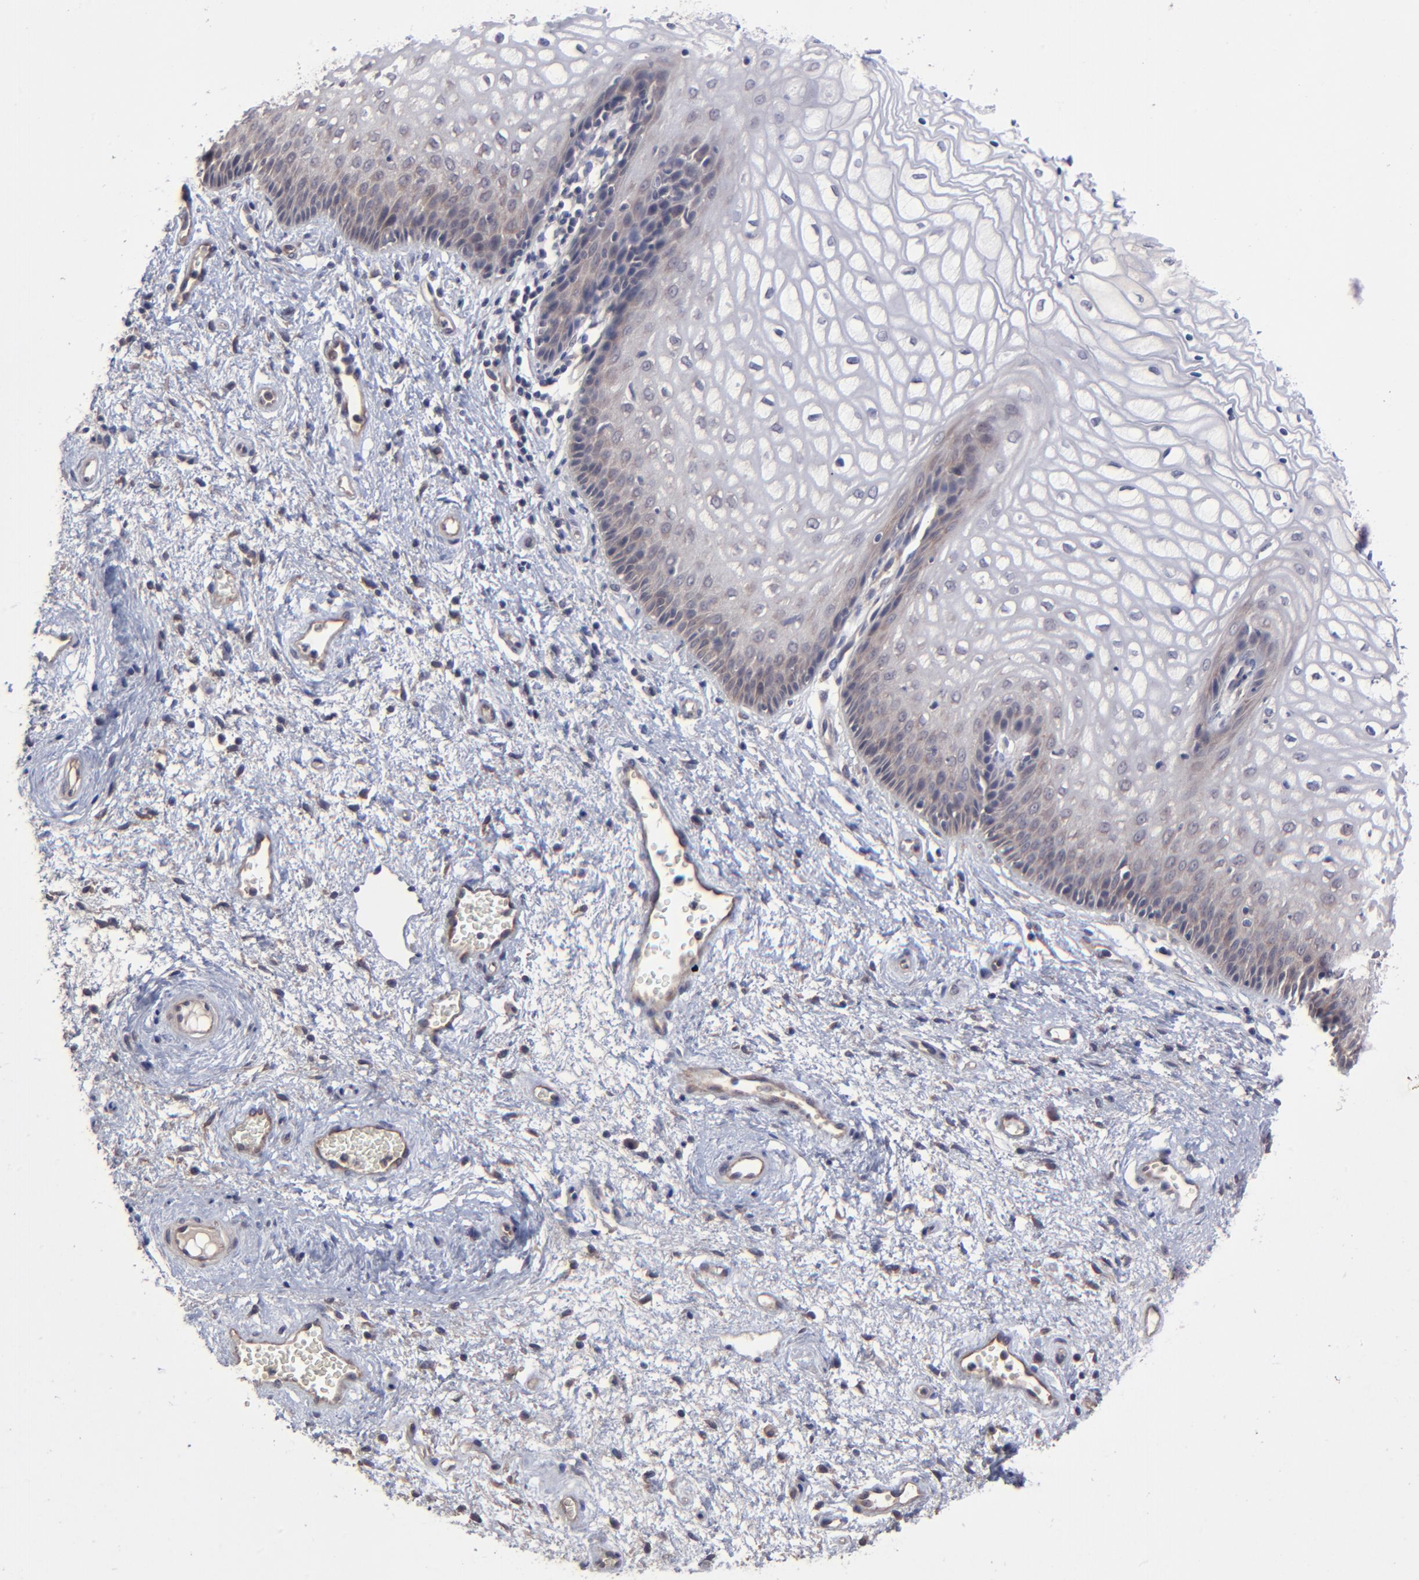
{"staining": {"intensity": "moderate", "quantity": "25%-75%", "location": "cytoplasmic/membranous"}, "tissue": "vagina", "cell_type": "Squamous epithelial cells", "image_type": "normal", "snomed": [{"axis": "morphology", "description": "Normal tissue, NOS"}, {"axis": "topography", "description": "Vagina"}], "caption": "The photomicrograph shows a brown stain indicating the presence of a protein in the cytoplasmic/membranous of squamous epithelial cells in vagina. Nuclei are stained in blue.", "gene": "ZNF780A", "patient": {"sex": "female", "age": 34}}